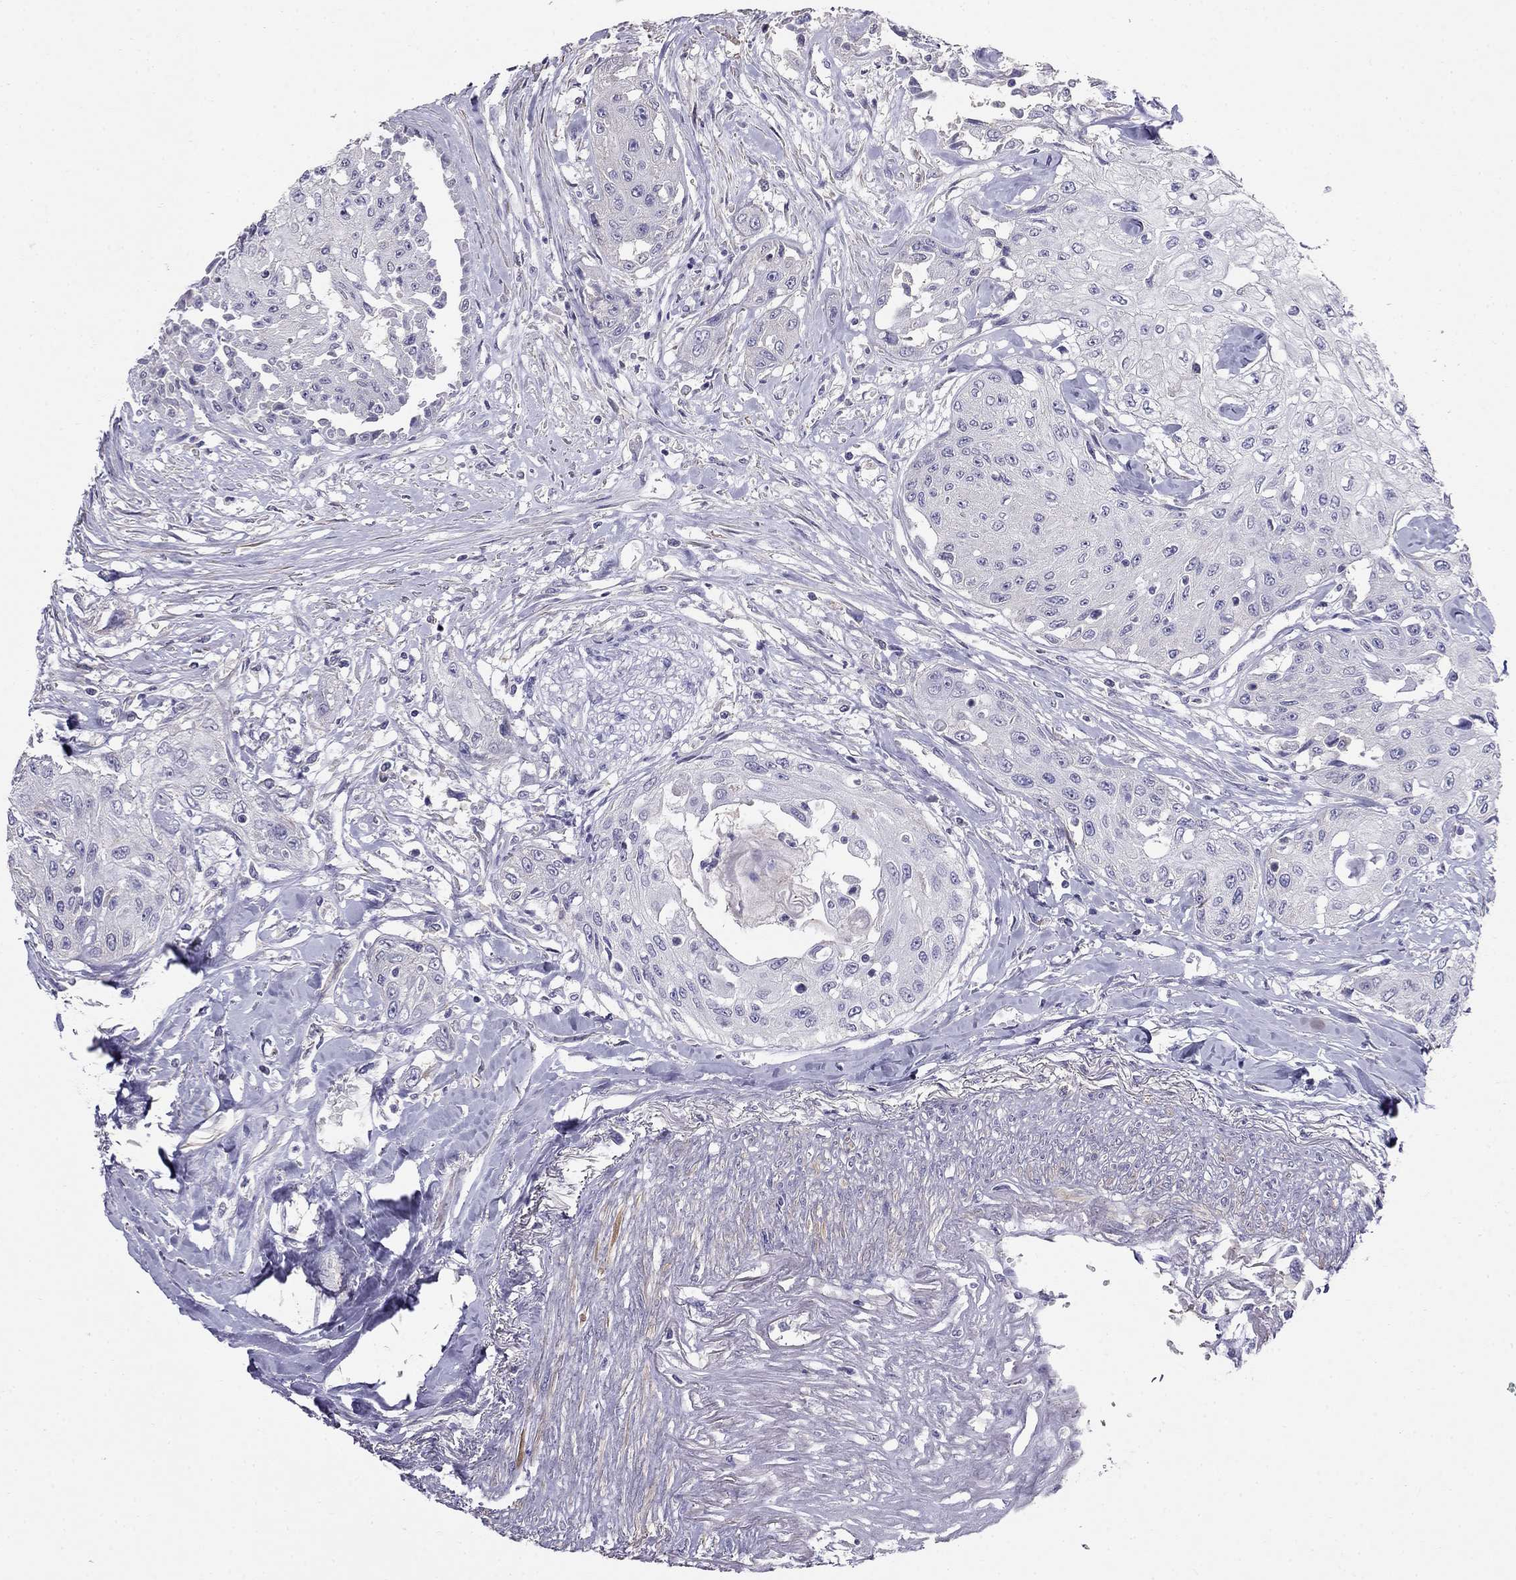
{"staining": {"intensity": "negative", "quantity": "none", "location": "none"}, "tissue": "head and neck cancer", "cell_type": "Tumor cells", "image_type": "cancer", "snomed": [{"axis": "morphology", "description": "Normal tissue, NOS"}, {"axis": "morphology", "description": "Squamous cell carcinoma, NOS"}, {"axis": "topography", "description": "Oral tissue"}, {"axis": "topography", "description": "Peripheral nerve tissue"}, {"axis": "topography", "description": "Head-Neck"}], "caption": "DAB (3,3'-diaminobenzidine) immunohistochemical staining of human squamous cell carcinoma (head and neck) displays no significant expression in tumor cells.", "gene": "LY6H", "patient": {"sex": "female", "age": 59}}